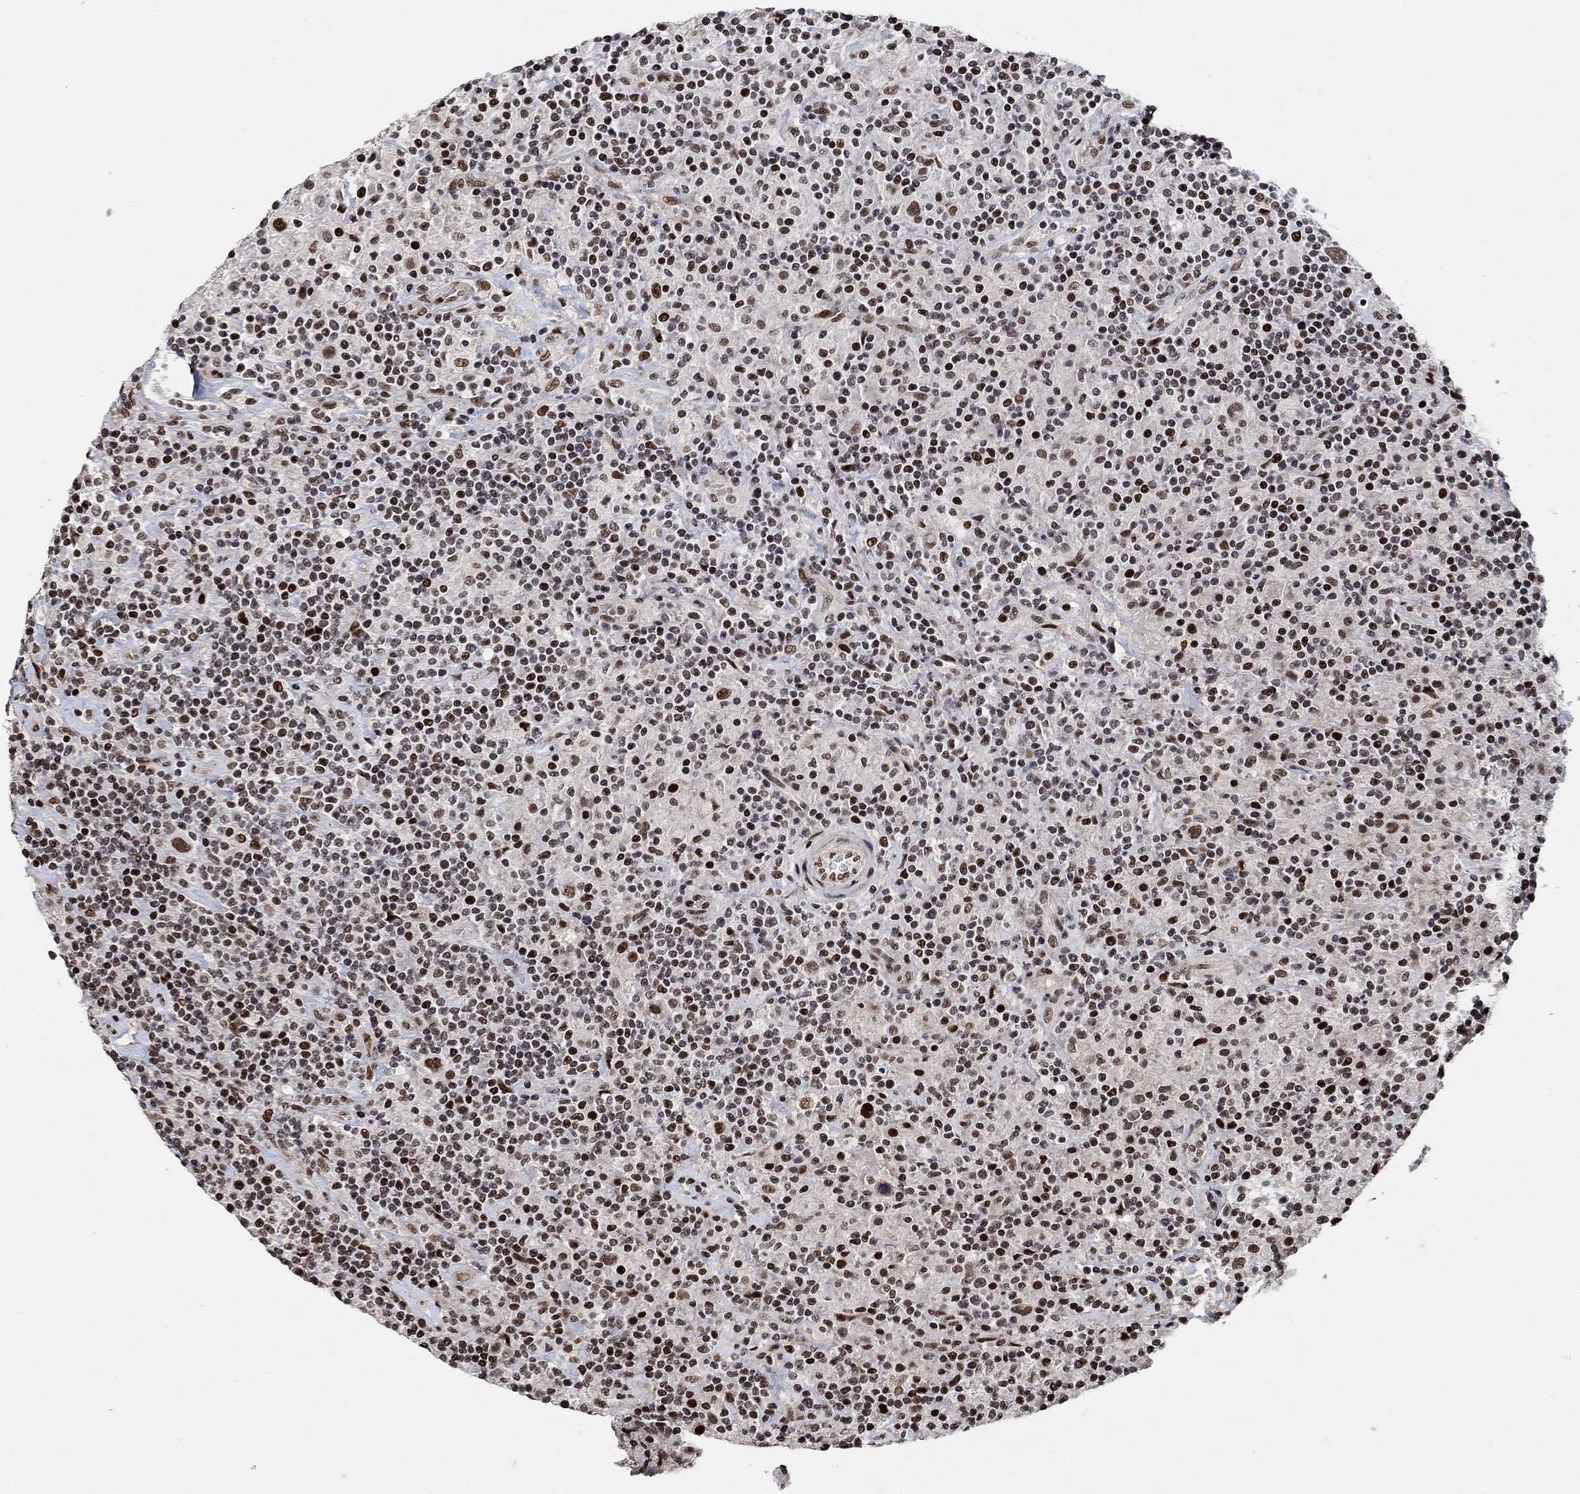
{"staining": {"intensity": "strong", "quantity": ">75%", "location": "nuclear"}, "tissue": "lymphoma", "cell_type": "Tumor cells", "image_type": "cancer", "snomed": [{"axis": "morphology", "description": "Hodgkin's disease, NOS"}, {"axis": "topography", "description": "Lymph node"}], "caption": "This histopathology image reveals immunohistochemistry staining of human lymphoma, with high strong nuclear expression in about >75% of tumor cells.", "gene": "E4F1", "patient": {"sex": "male", "age": 70}}